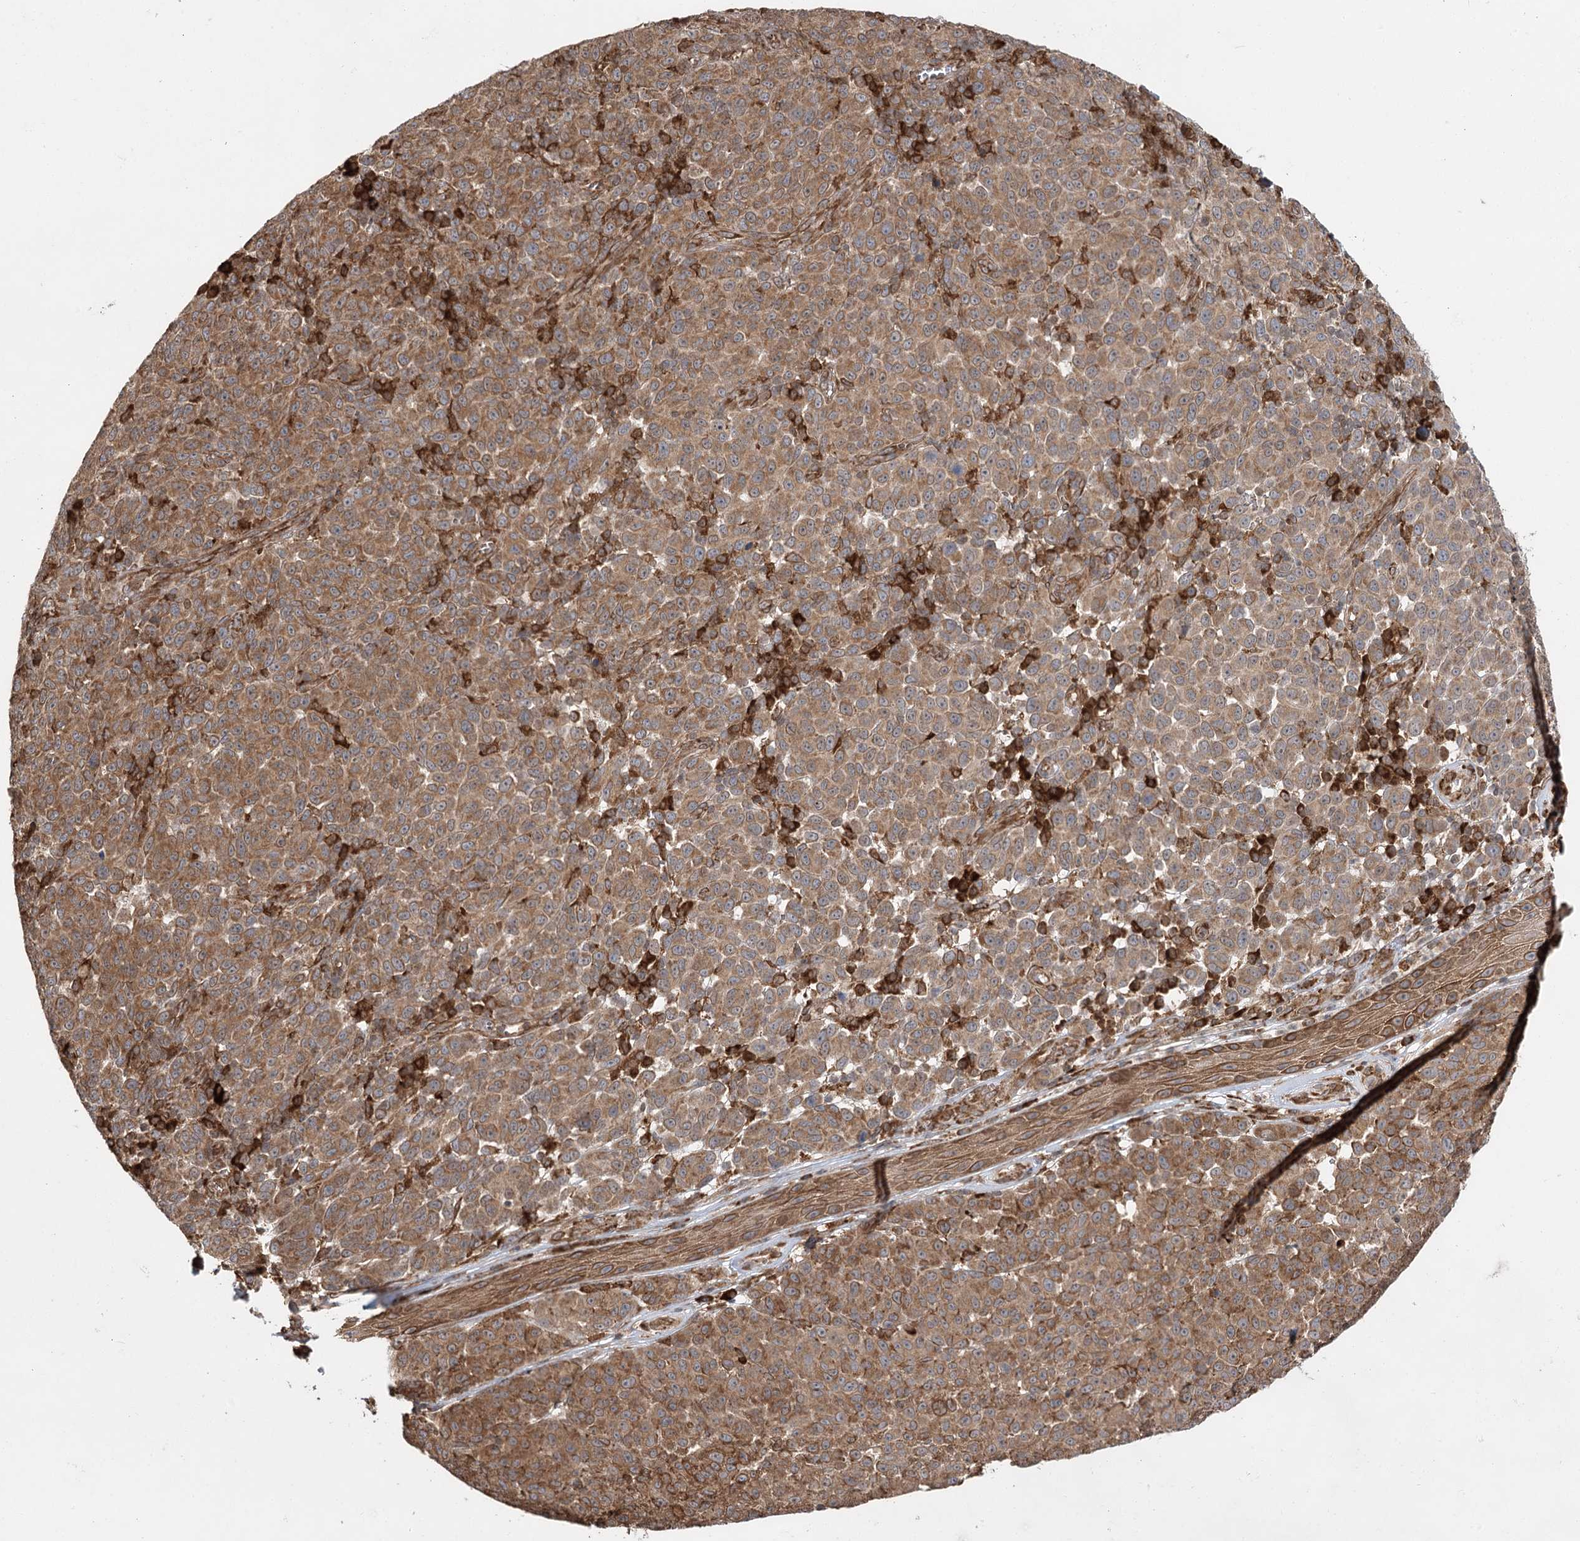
{"staining": {"intensity": "moderate", "quantity": ">75%", "location": "cytoplasmic/membranous"}, "tissue": "melanoma", "cell_type": "Tumor cells", "image_type": "cancer", "snomed": [{"axis": "morphology", "description": "Malignant melanoma, NOS"}, {"axis": "topography", "description": "Skin"}], "caption": "Immunohistochemical staining of melanoma demonstrates medium levels of moderate cytoplasmic/membranous positivity in approximately >75% of tumor cells.", "gene": "DNAJB14", "patient": {"sex": "male", "age": 49}}